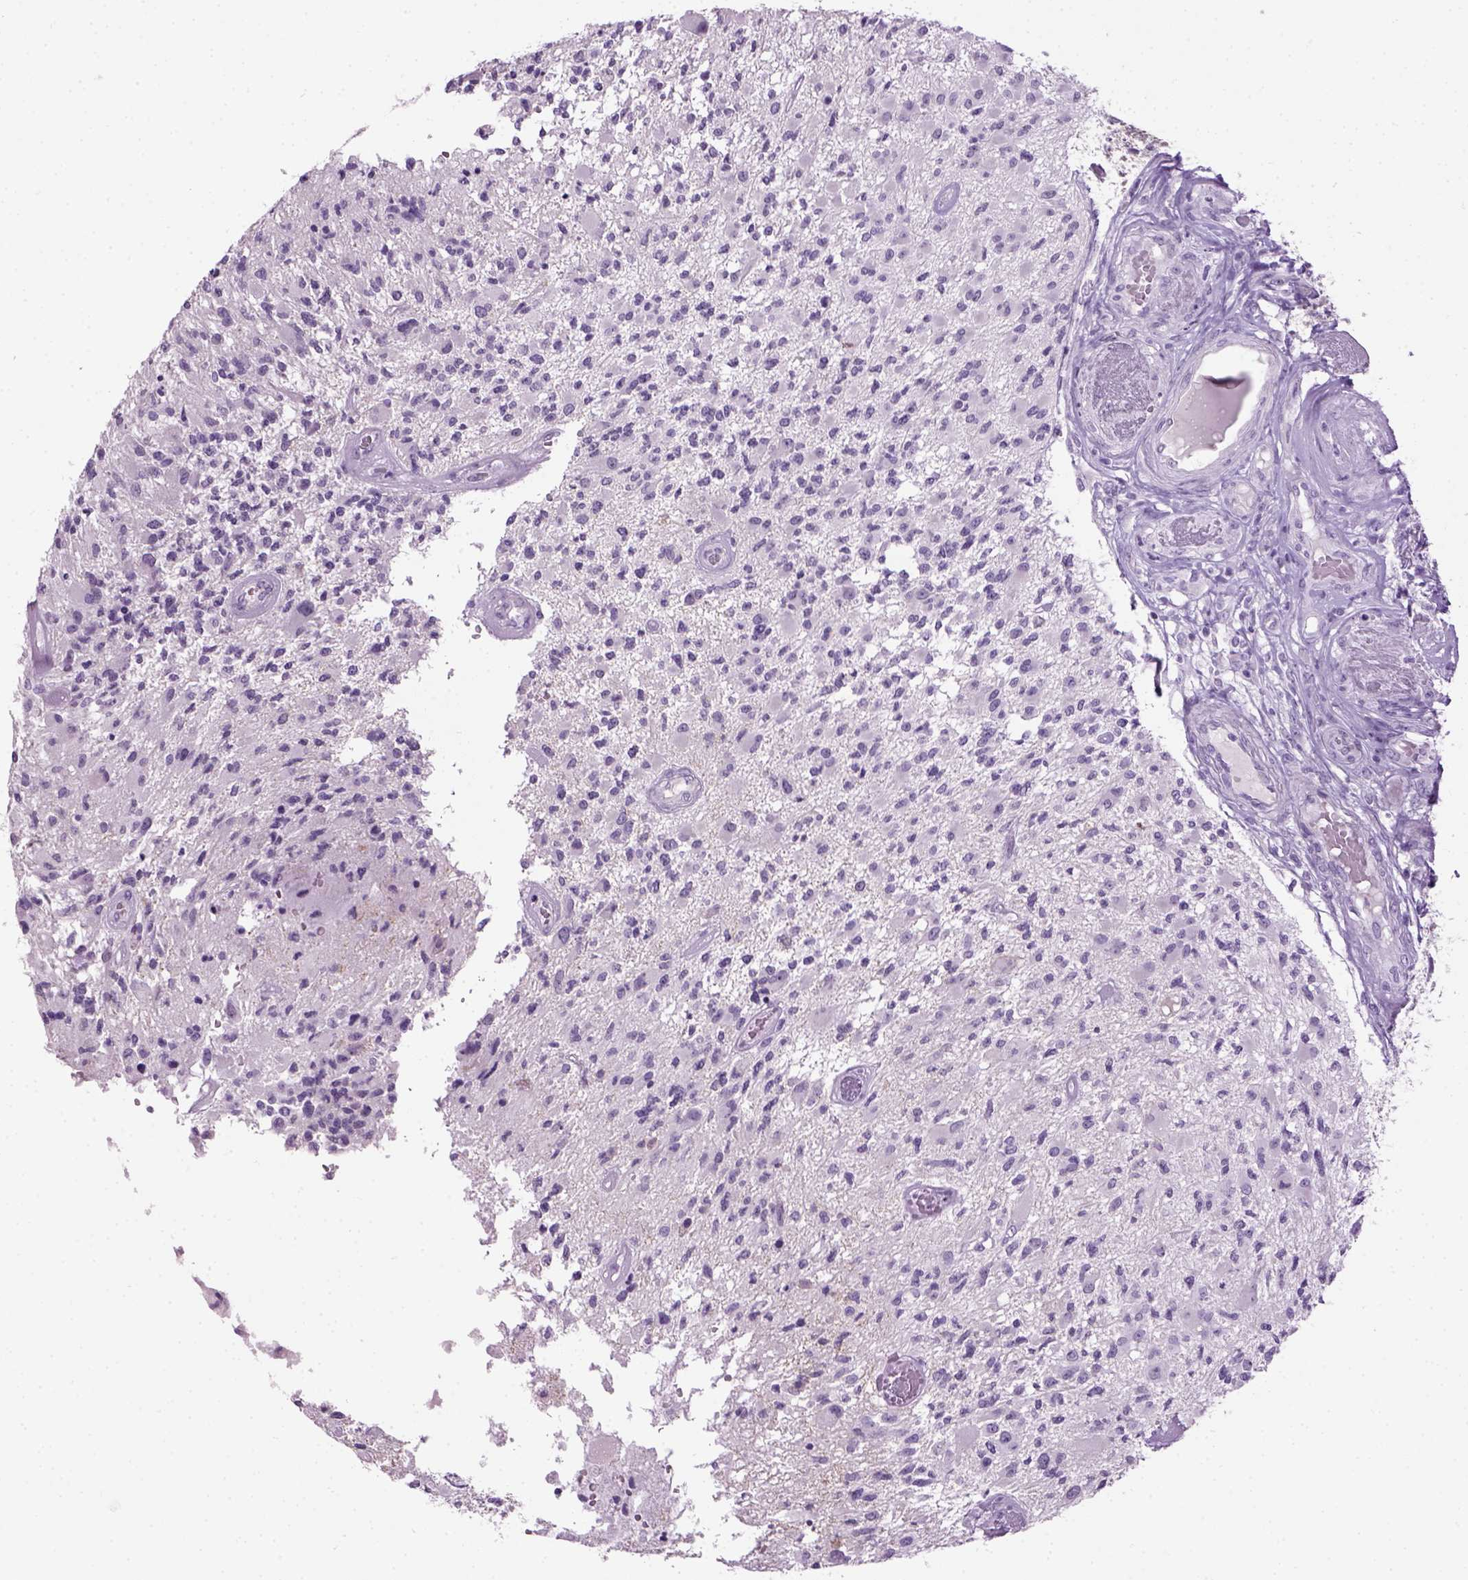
{"staining": {"intensity": "negative", "quantity": "none", "location": "none"}, "tissue": "glioma", "cell_type": "Tumor cells", "image_type": "cancer", "snomed": [{"axis": "morphology", "description": "Glioma, malignant, High grade"}, {"axis": "topography", "description": "Brain"}], "caption": "Immunohistochemistry of glioma shows no expression in tumor cells.", "gene": "GABRB2", "patient": {"sex": "female", "age": 63}}